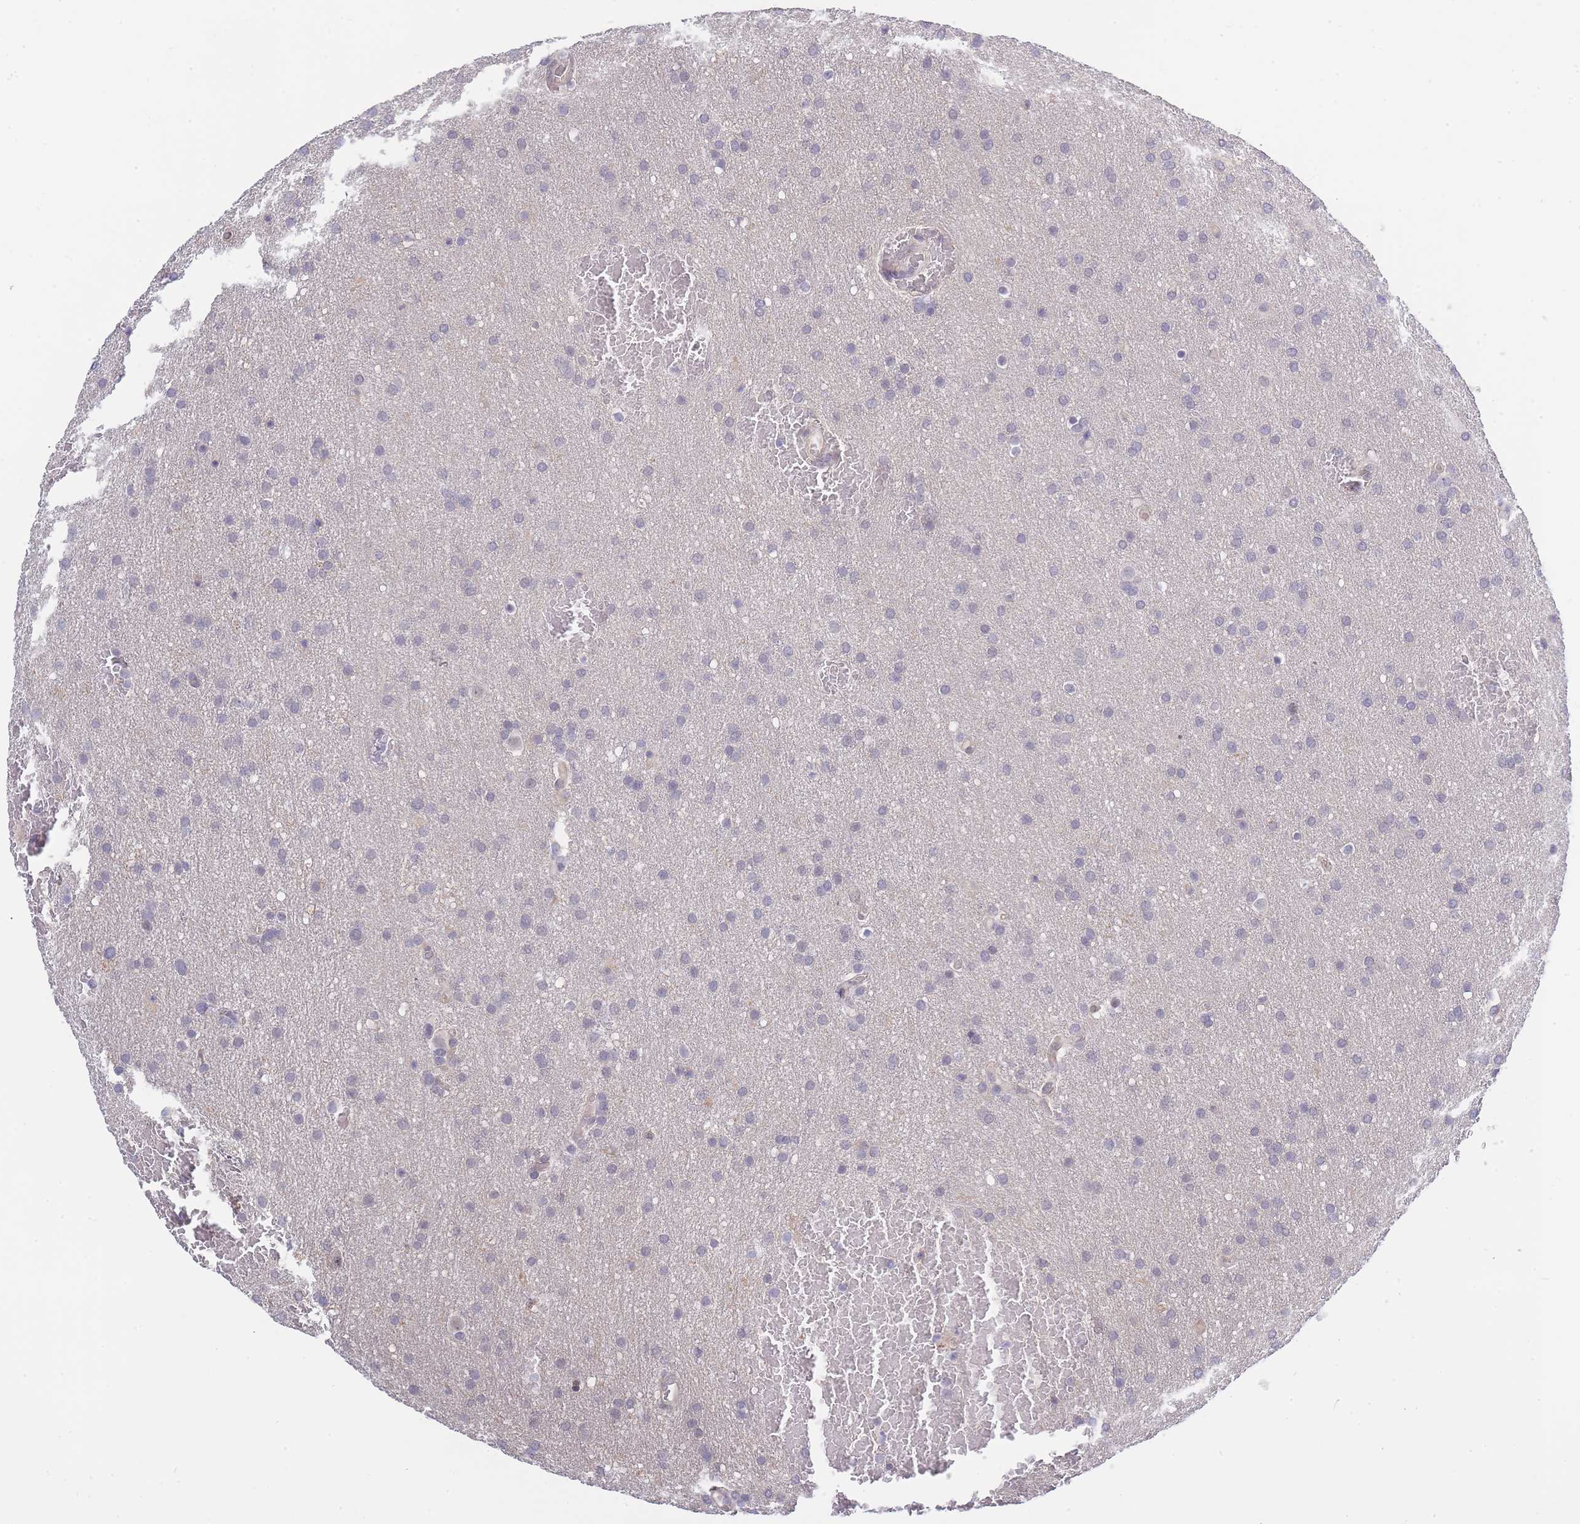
{"staining": {"intensity": "negative", "quantity": "none", "location": "none"}, "tissue": "glioma", "cell_type": "Tumor cells", "image_type": "cancer", "snomed": [{"axis": "morphology", "description": "Glioma, malignant, Low grade"}, {"axis": "topography", "description": "Brain"}], "caption": "Tumor cells are negative for protein expression in human glioma.", "gene": "C19orf25", "patient": {"sex": "female", "age": 32}}